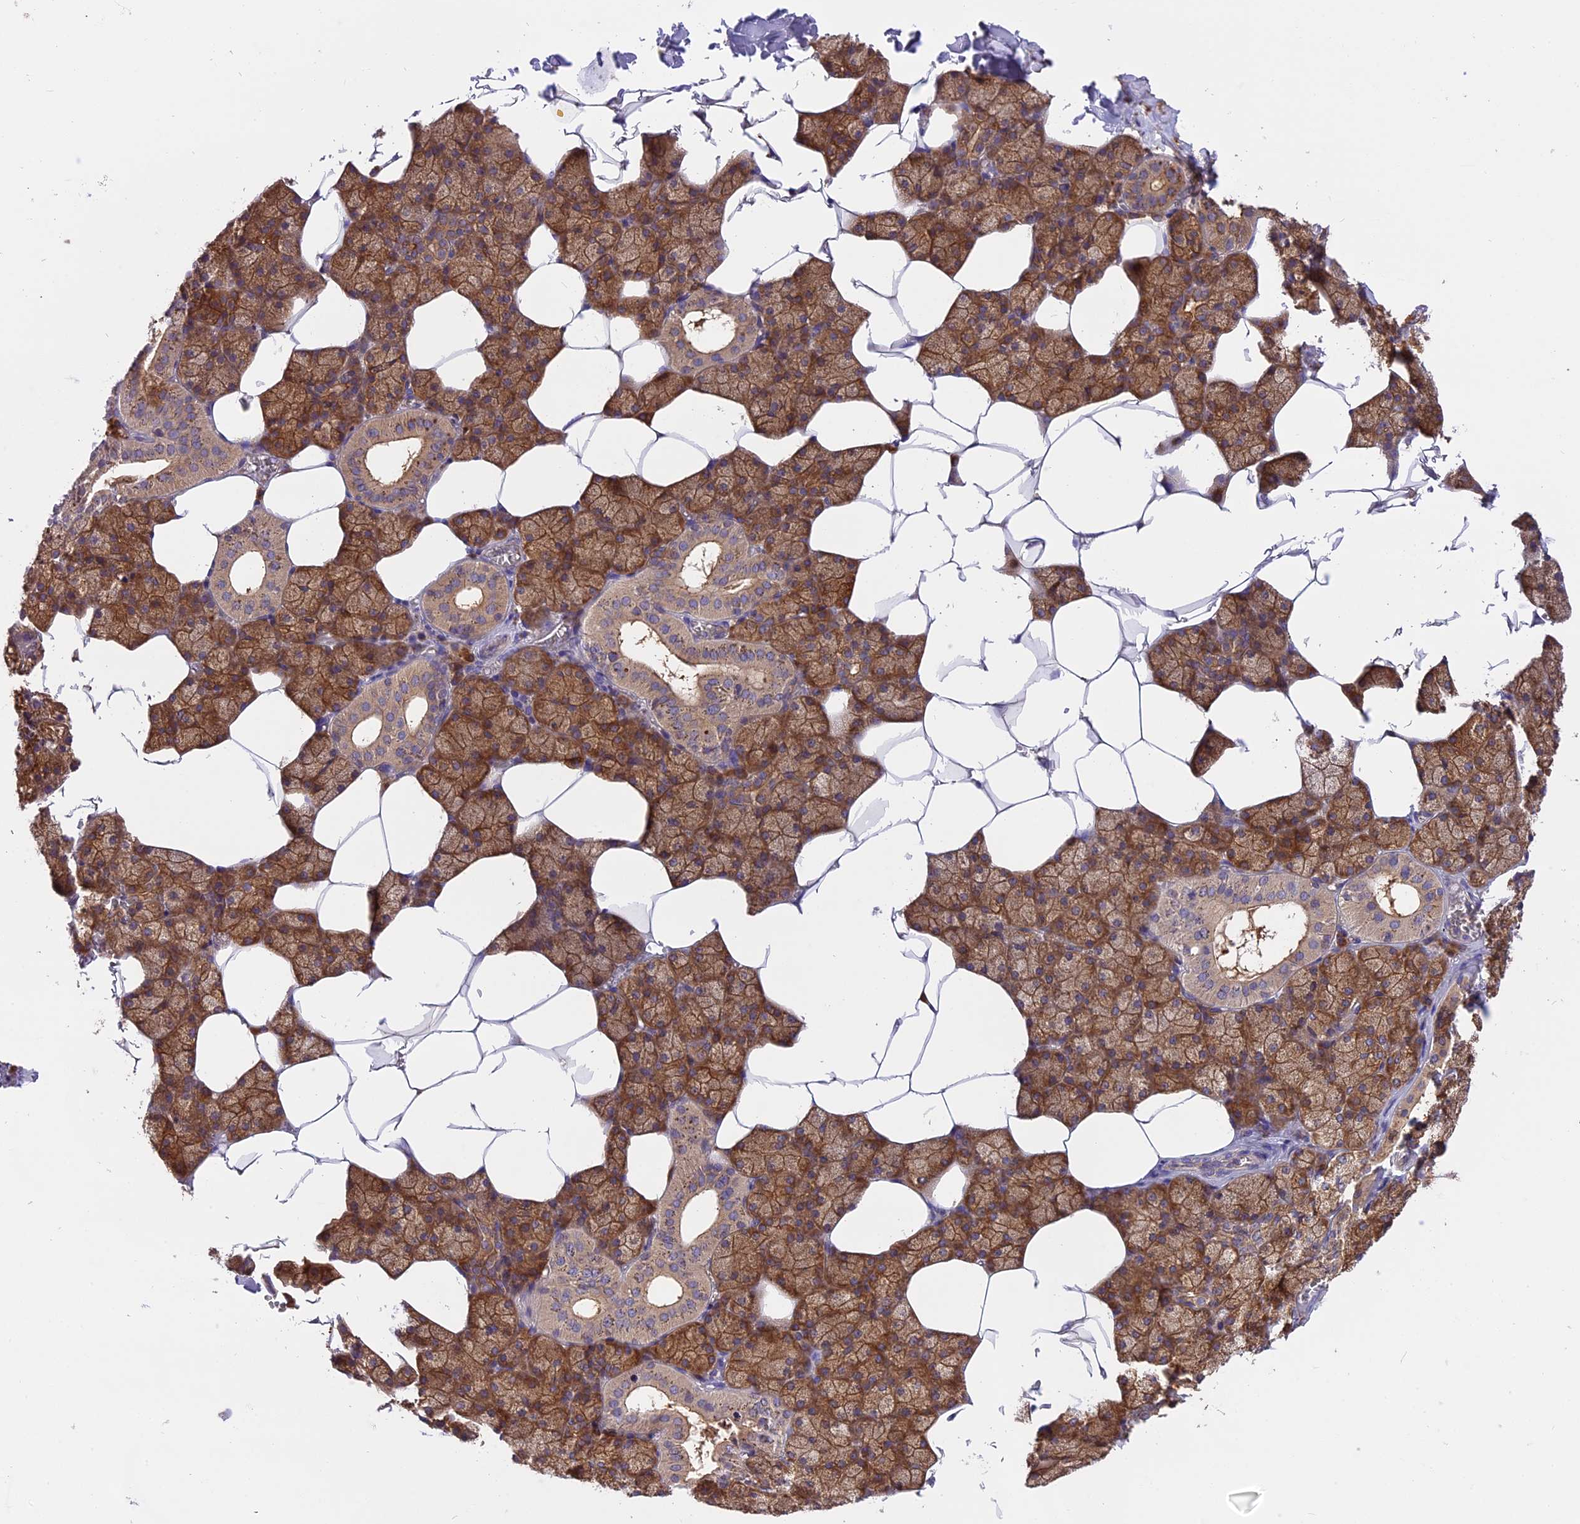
{"staining": {"intensity": "strong", "quantity": ">75%", "location": "cytoplasmic/membranous"}, "tissue": "salivary gland", "cell_type": "Glandular cells", "image_type": "normal", "snomed": [{"axis": "morphology", "description": "Normal tissue, NOS"}, {"axis": "topography", "description": "Salivary gland"}], "caption": "The micrograph demonstrates immunohistochemical staining of unremarkable salivary gland. There is strong cytoplasmic/membranous positivity is identified in approximately >75% of glandular cells. Nuclei are stained in blue.", "gene": "SETD6", "patient": {"sex": "male", "age": 62}}